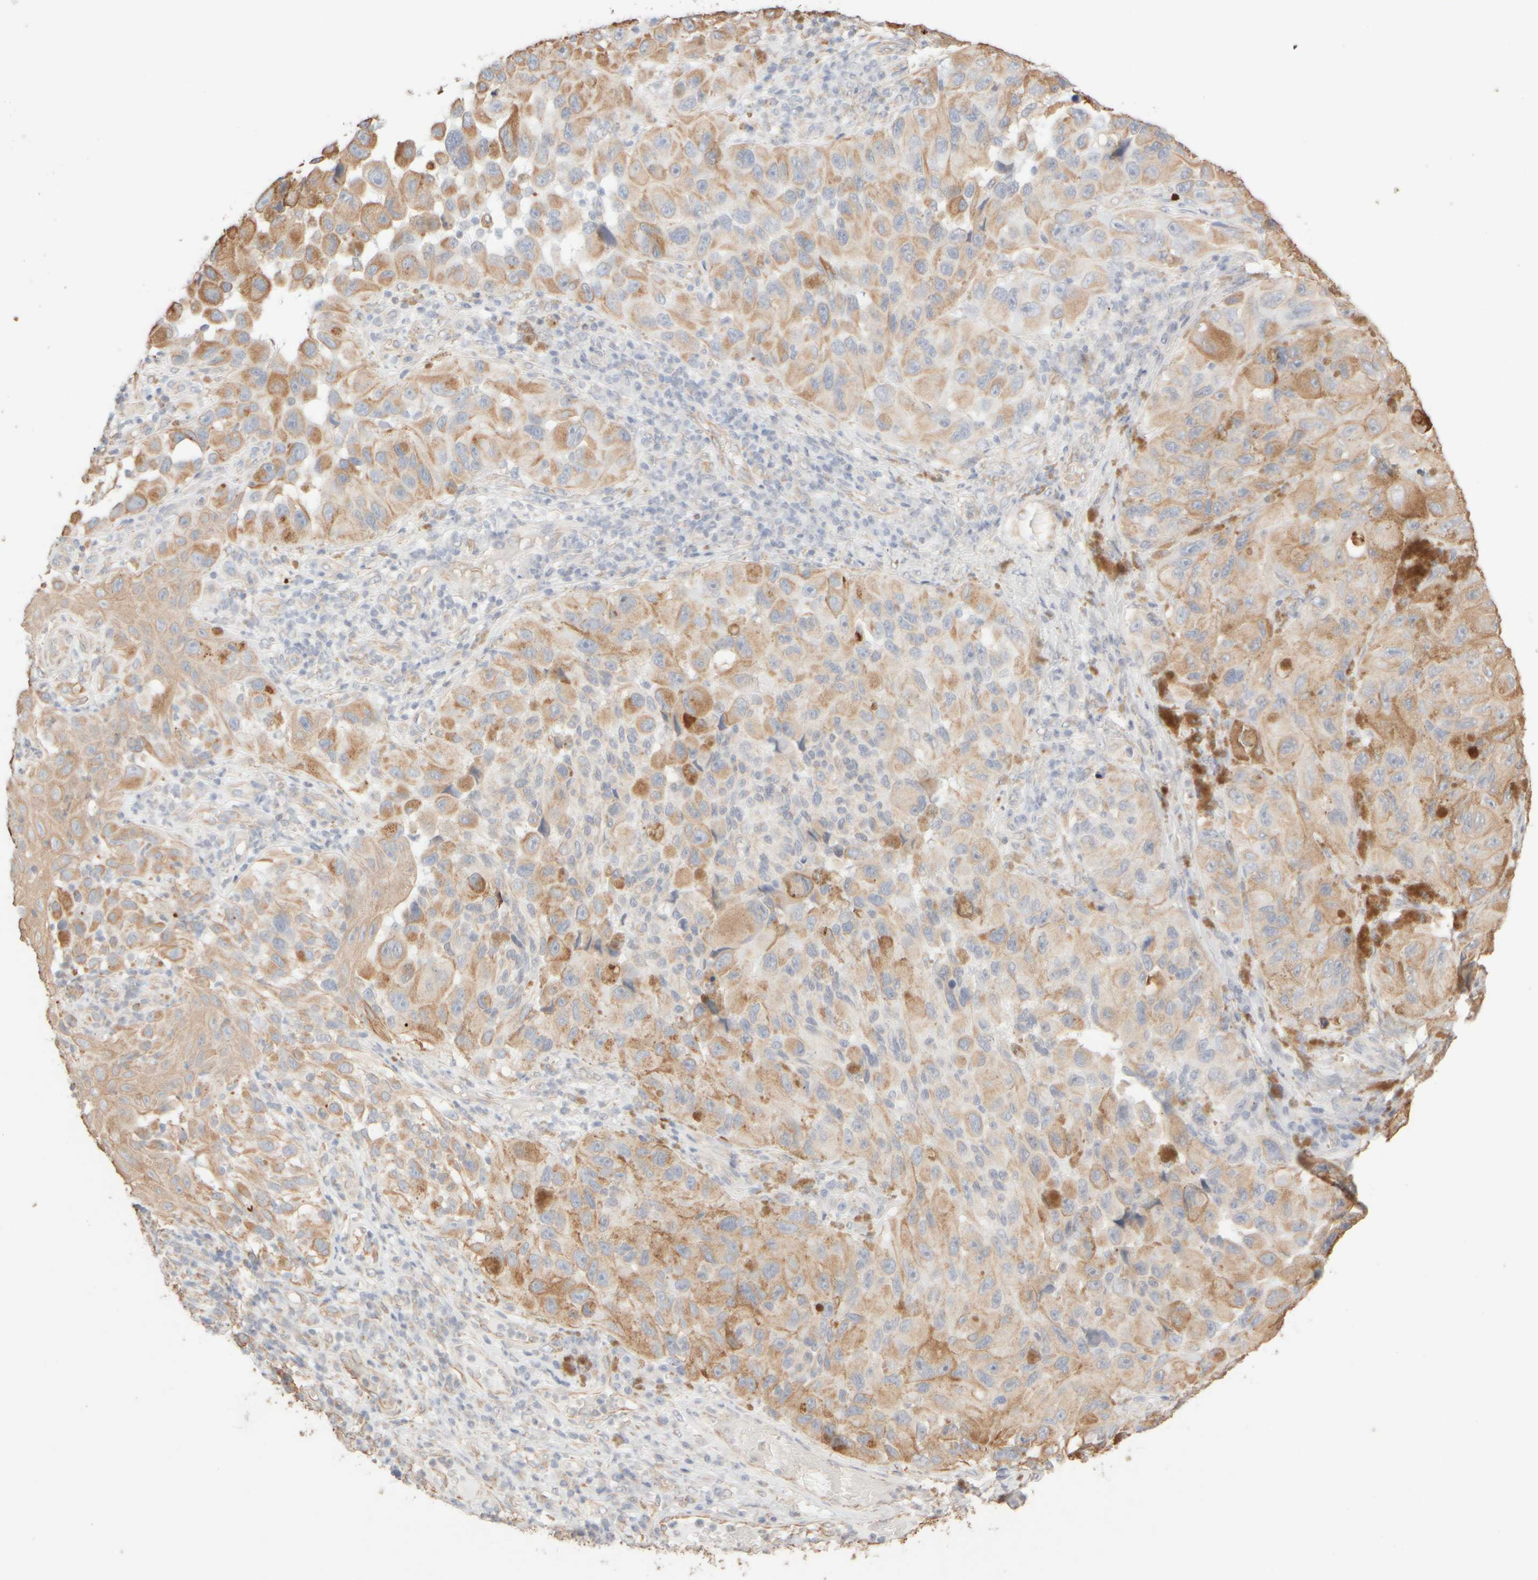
{"staining": {"intensity": "weak", "quantity": ">75%", "location": "cytoplasmic/membranous"}, "tissue": "melanoma", "cell_type": "Tumor cells", "image_type": "cancer", "snomed": [{"axis": "morphology", "description": "Malignant melanoma, NOS"}, {"axis": "topography", "description": "Skin"}], "caption": "Malignant melanoma was stained to show a protein in brown. There is low levels of weak cytoplasmic/membranous staining in about >75% of tumor cells.", "gene": "KRT15", "patient": {"sex": "female", "age": 73}}